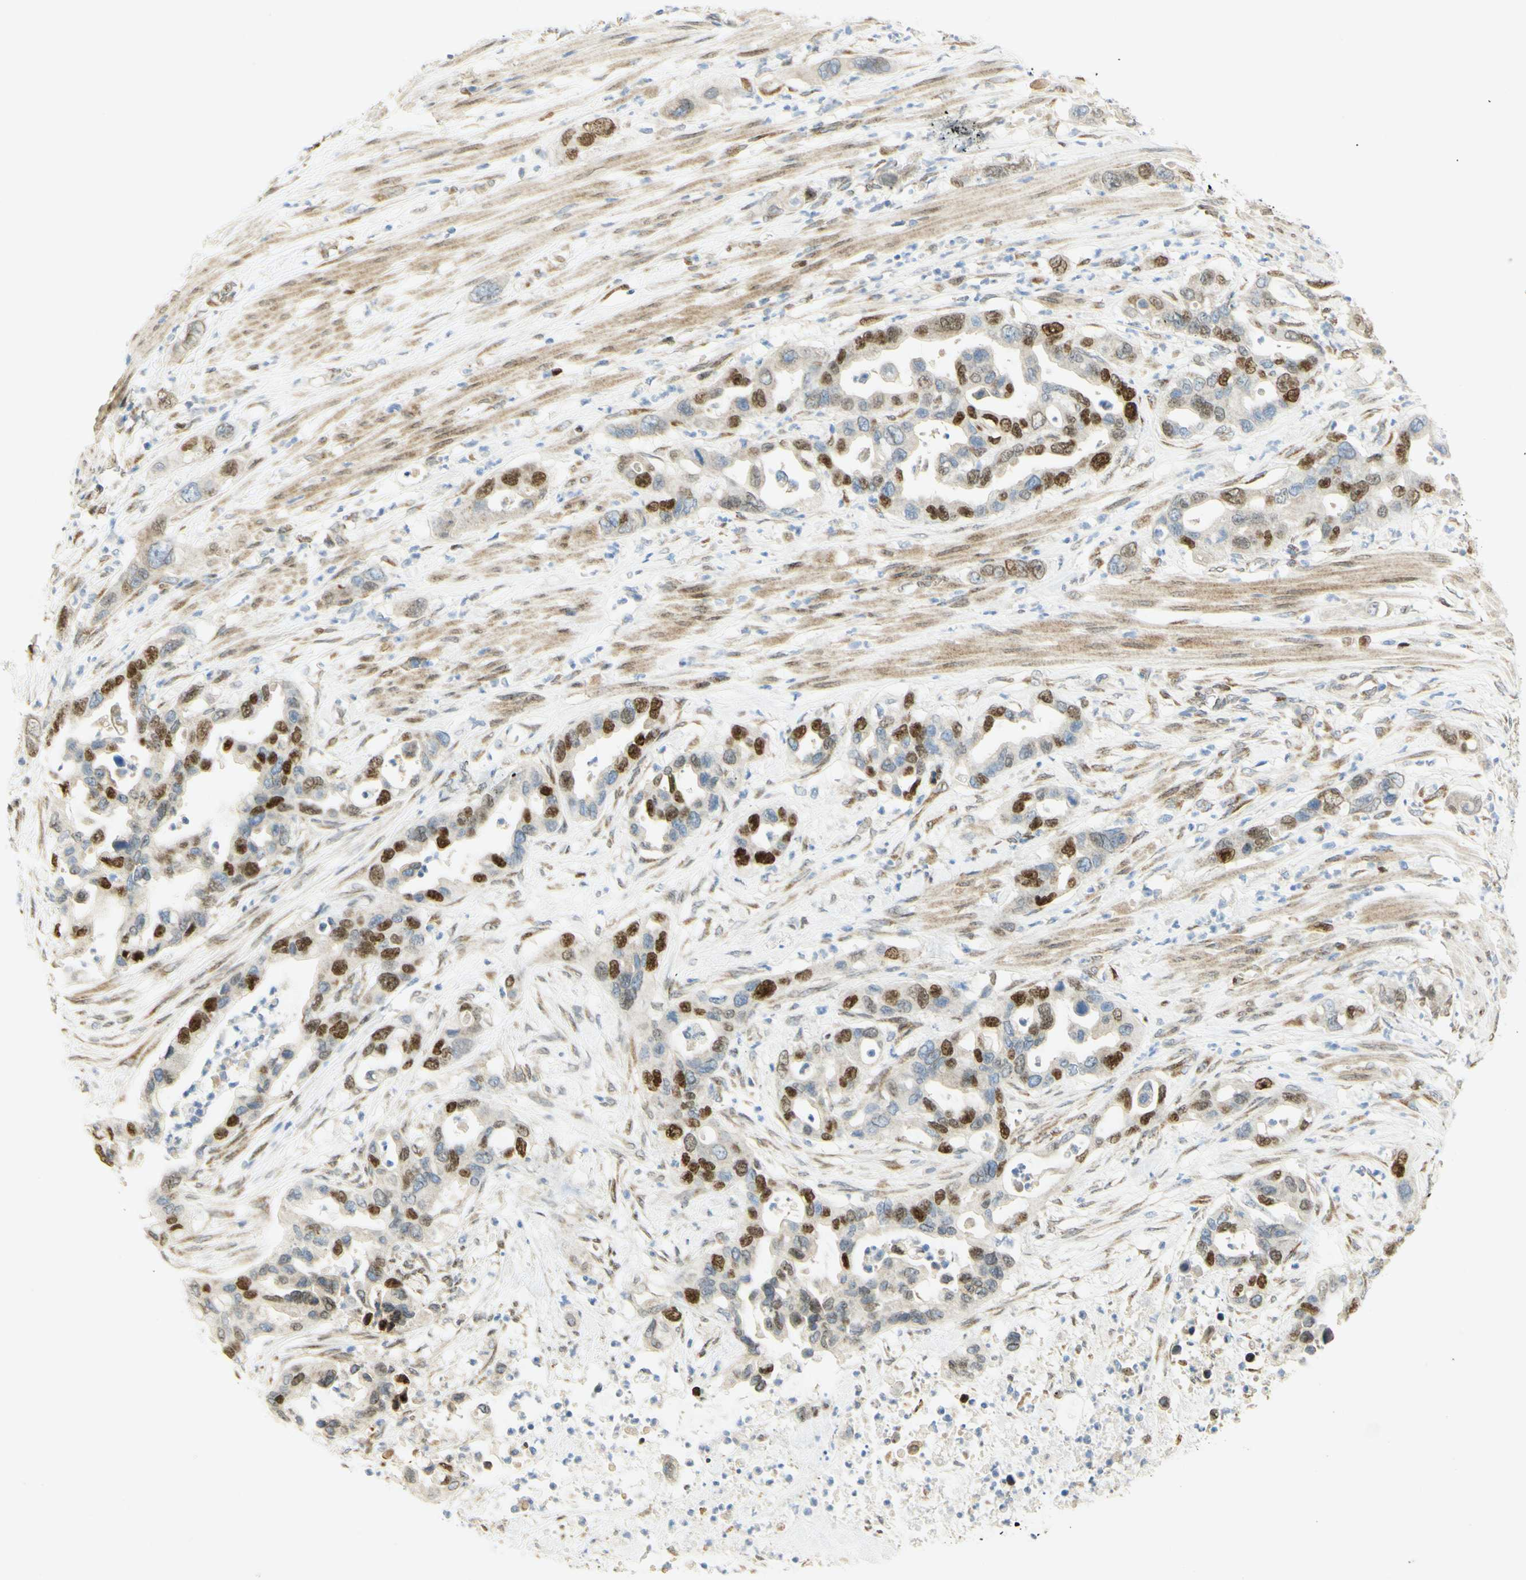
{"staining": {"intensity": "strong", "quantity": "25%-75%", "location": "nuclear"}, "tissue": "pancreatic cancer", "cell_type": "Tumor cells", "image_type": "cancer", "snomed": [{"axis": "morphology", "description": "Adenocarcinoma, NOS"}, {"axis": "topography", "description": "Pancreas"}], "caption": "This histopathology image displays IHC staining of human pancreatic adenocarcinoma, with high strong nuclear expression in approximately 25%-75% of tumor cells.", "gene": "E2F1", "patient": {"sex": "female", "age": 71}}